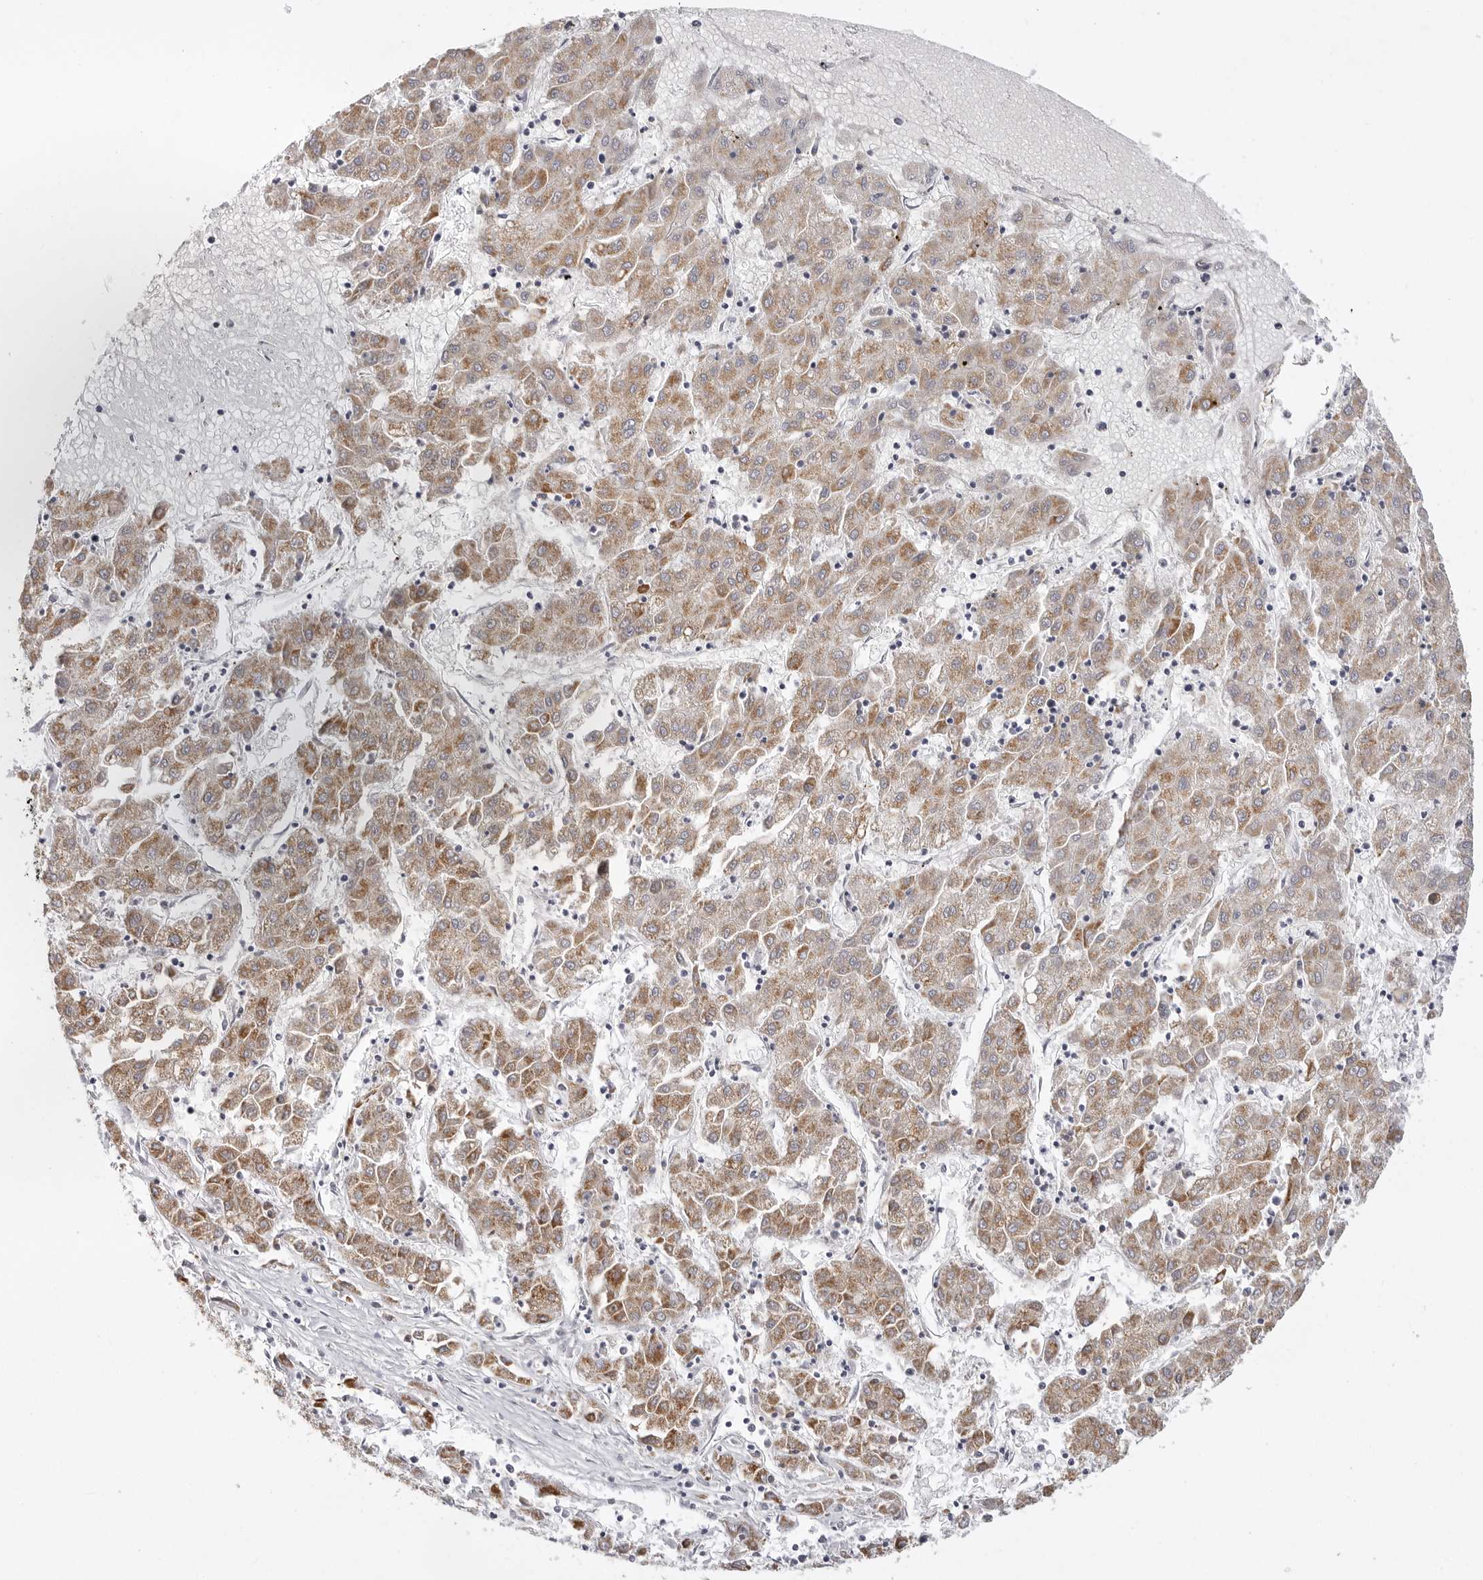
{"staining": {"intensity": "moderate", "quantity": ">75%", "location": "cytoplasmic/membranous"}, "tissue": "liver cancer", "cell_type": "Tumor cells", "image_type": "cancer", "snomed": [{"axis": "morphology", "description": "Carcinoma, Hepatocellular, NOS"}, {"axis": "topography", "description": "Liver"}], "caption": "Protein staining of liver cancer (hepatocellular carcinoma) tissue demonstrates moderate cytoplasmic/membranous staining in approximately >75% of tumor cells.", "gene": "ELP3", "patient": {"sex": "male", "age": 72}}